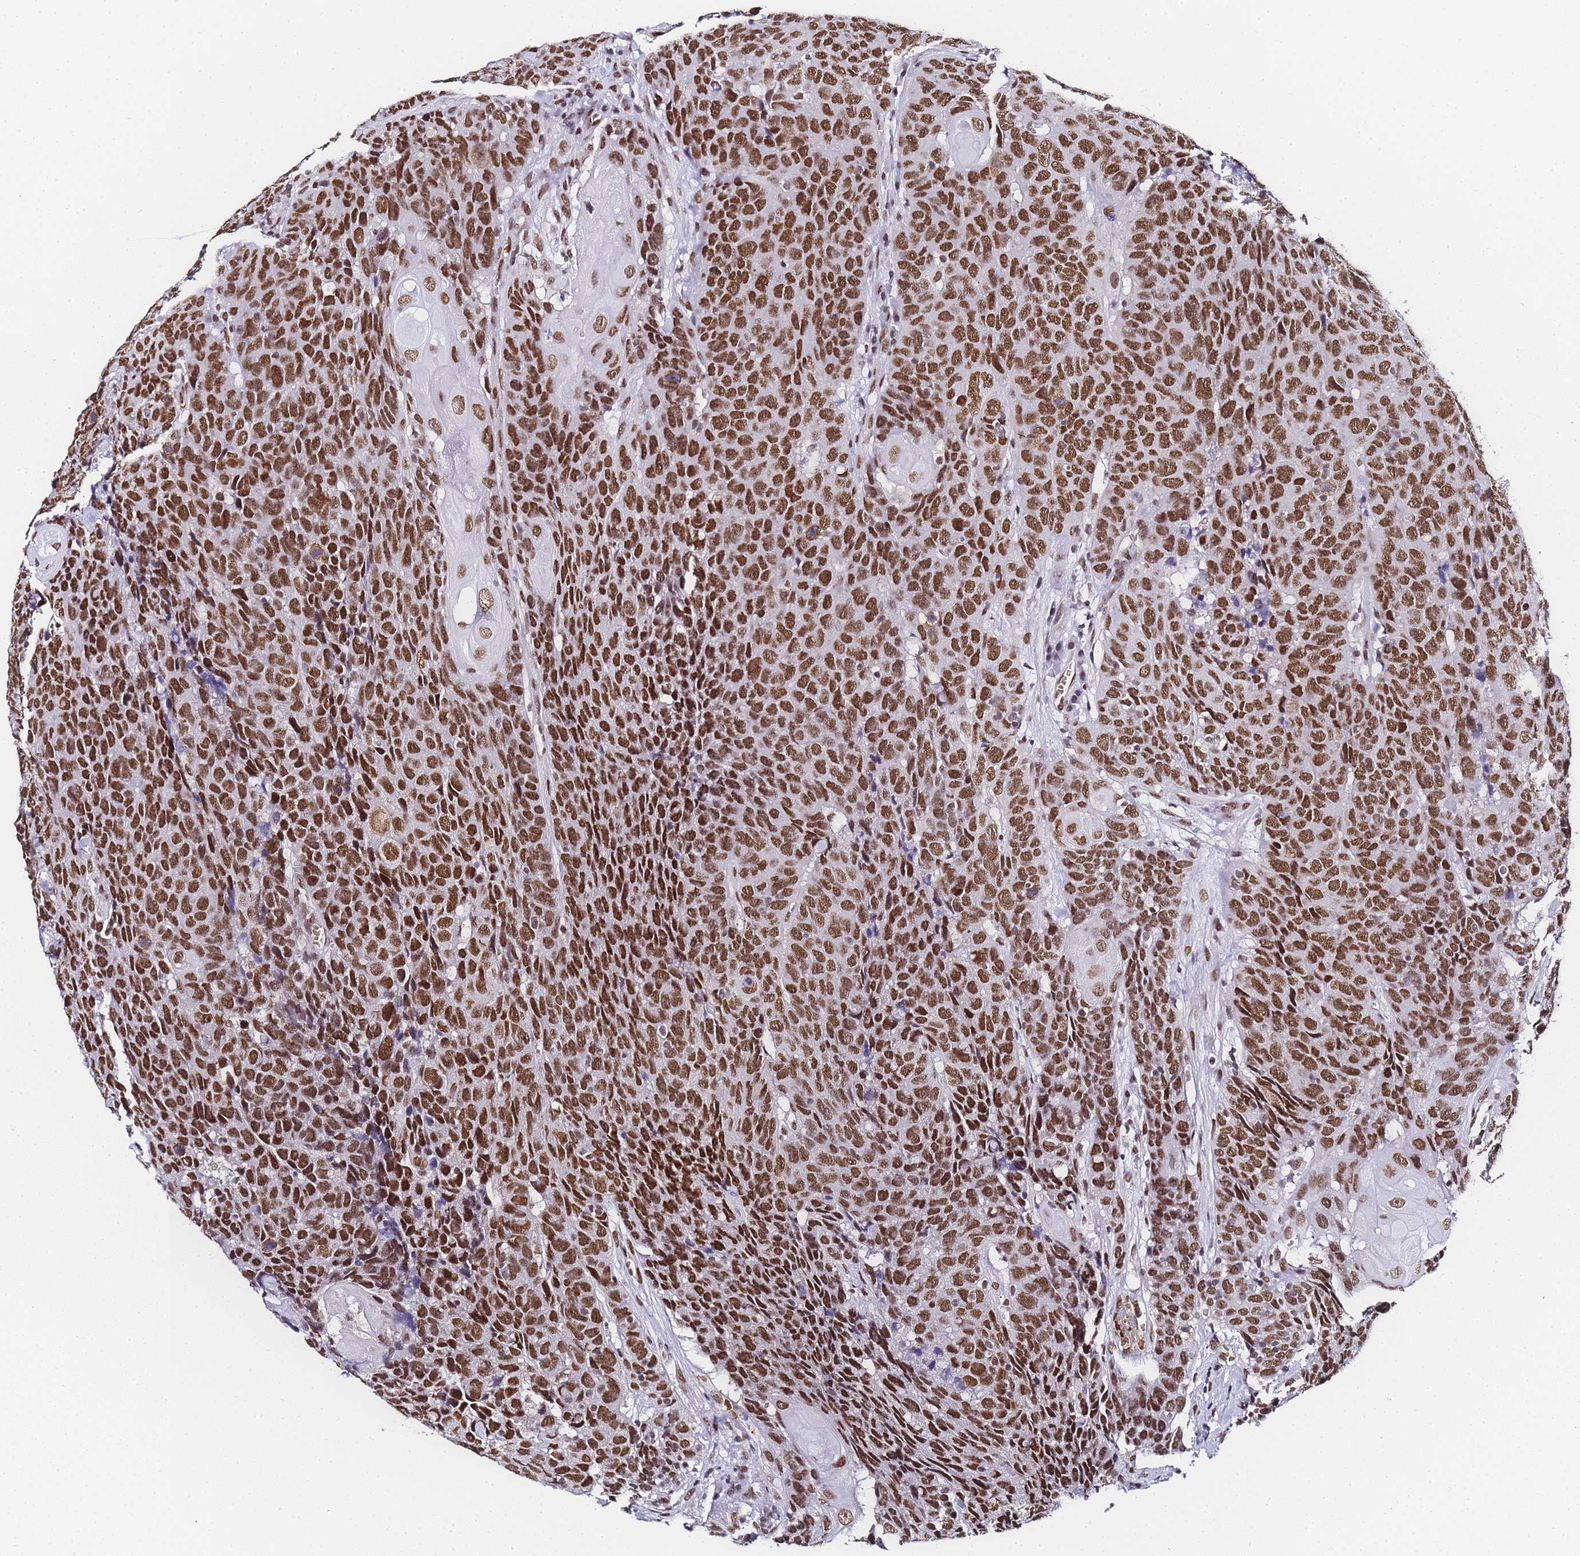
{"staining": {"intensity": "strong", "quantity": ">75%", "location": "nuclear"}, "tissue": "head and neck cancer", "cell_type": "Tumor cells", "image_type": "cancer", "snomed": [{"axis": "morphology", "description": "Squamous cell carcinoma, NOS"}, {"axis": "topography", "description": "Head-Neck"}], "caption": "Immunohistochemical staining of human head and neck squamous cell carcinoma shows strong nuclear protein positivity in about >75% of tumor cells. (IHC, brightfield microscopy, high magnification).", "gene": "POLR1A", "patient": {"sex": "male", "age": 66}}